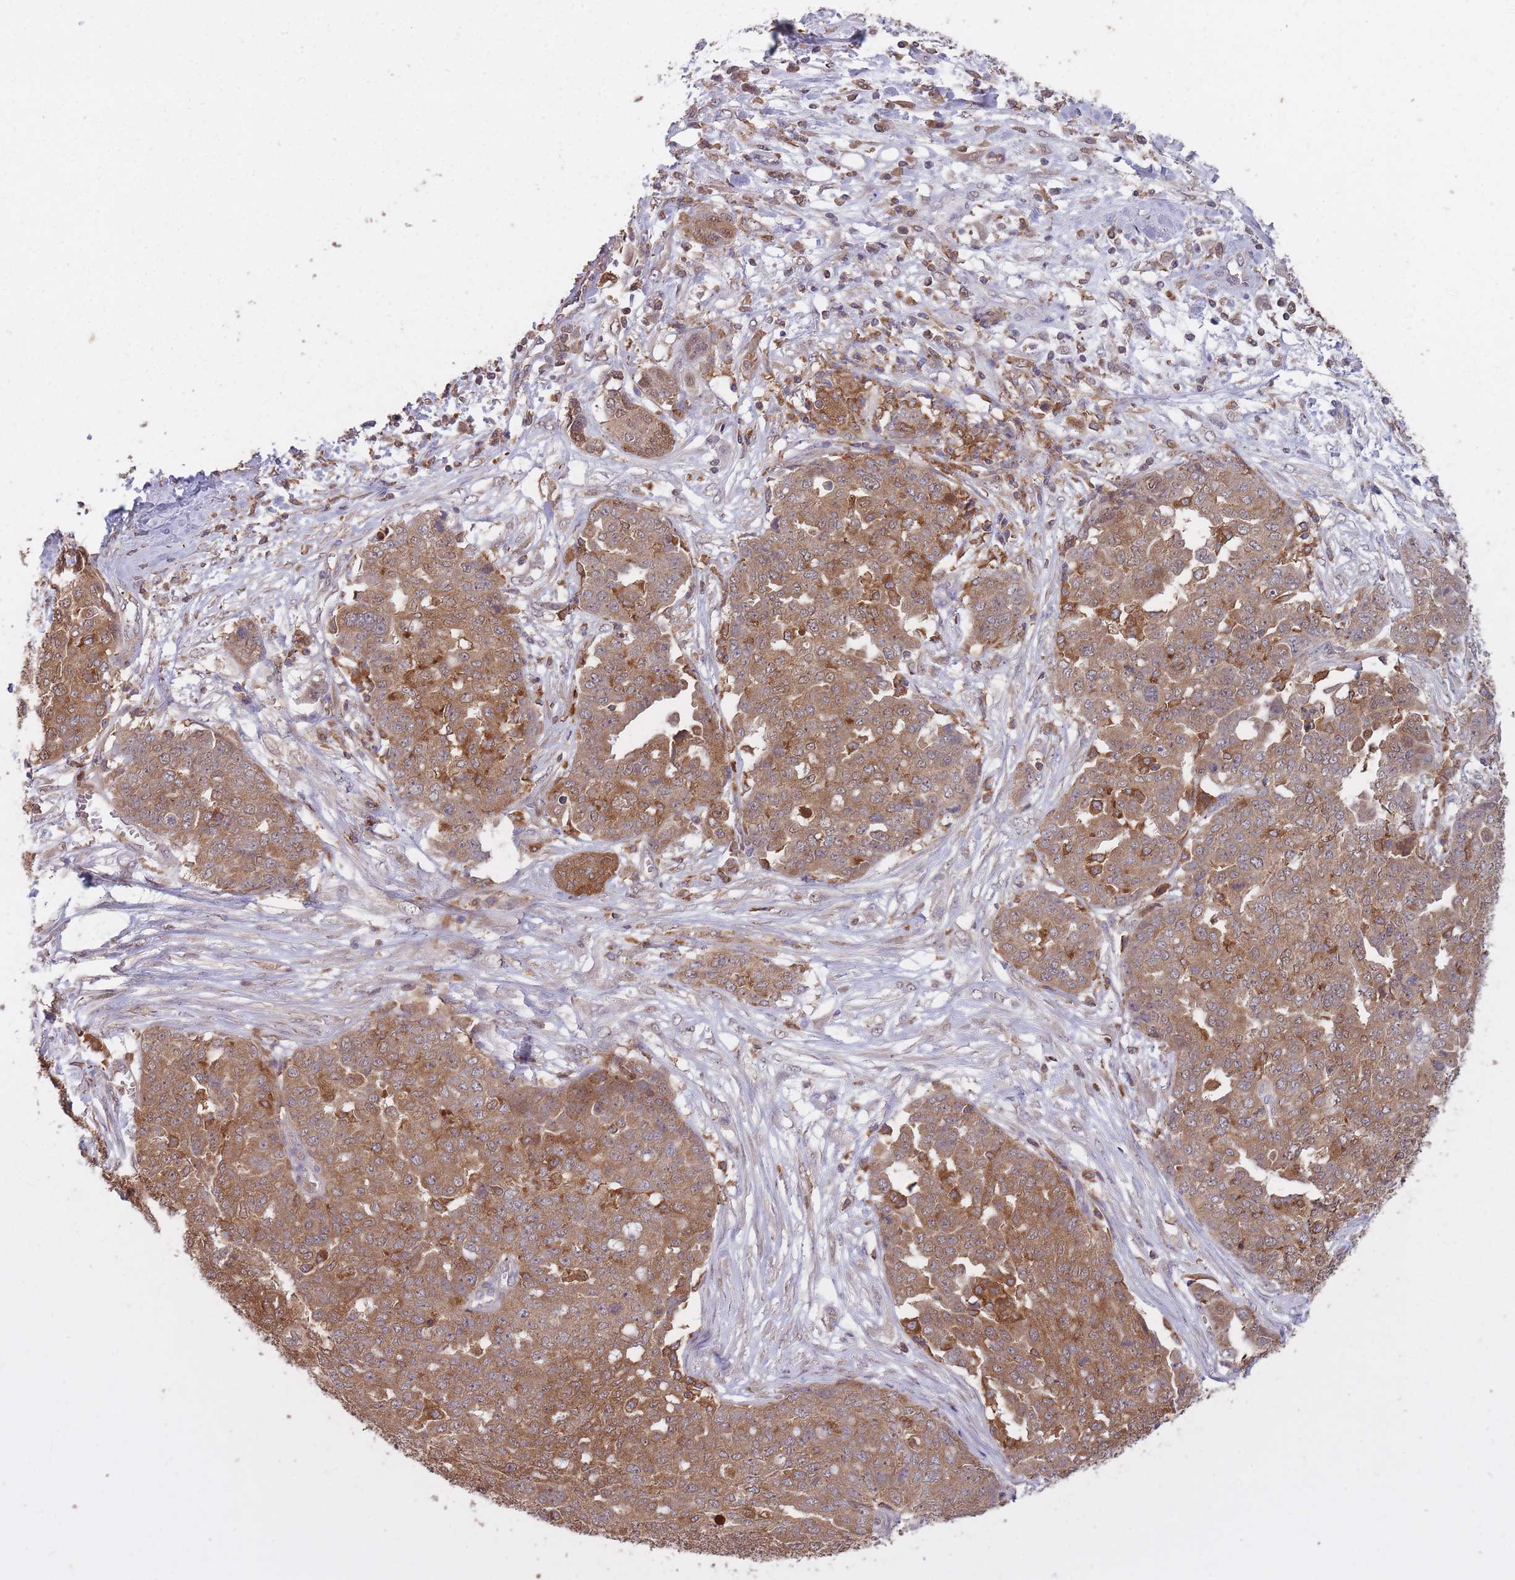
{"staining": {"intensity": "moderate", "quantity": ">75%", "location": "cytoplasmic/membranous"}, "tissue": "ovarian cancer", "cell_type": "Tumor cells", "image_type": "cancer", "snomed": [{"axis": "morphology", "description": "Cystadenocarcinoma, serous, NOS"}, {"axis": "topography", "description": "Soft tissue"}, {"axis": "topography", "description": "Ovary"}], "caption": "Tumor cells show medium levels of moderate cytoplasmic/membranous staining in about >75% of cells in human serous cystadenocarcinoma (ovarian).", "gene": "GMIP", "patient": {"sex": "female", "age": 57}}